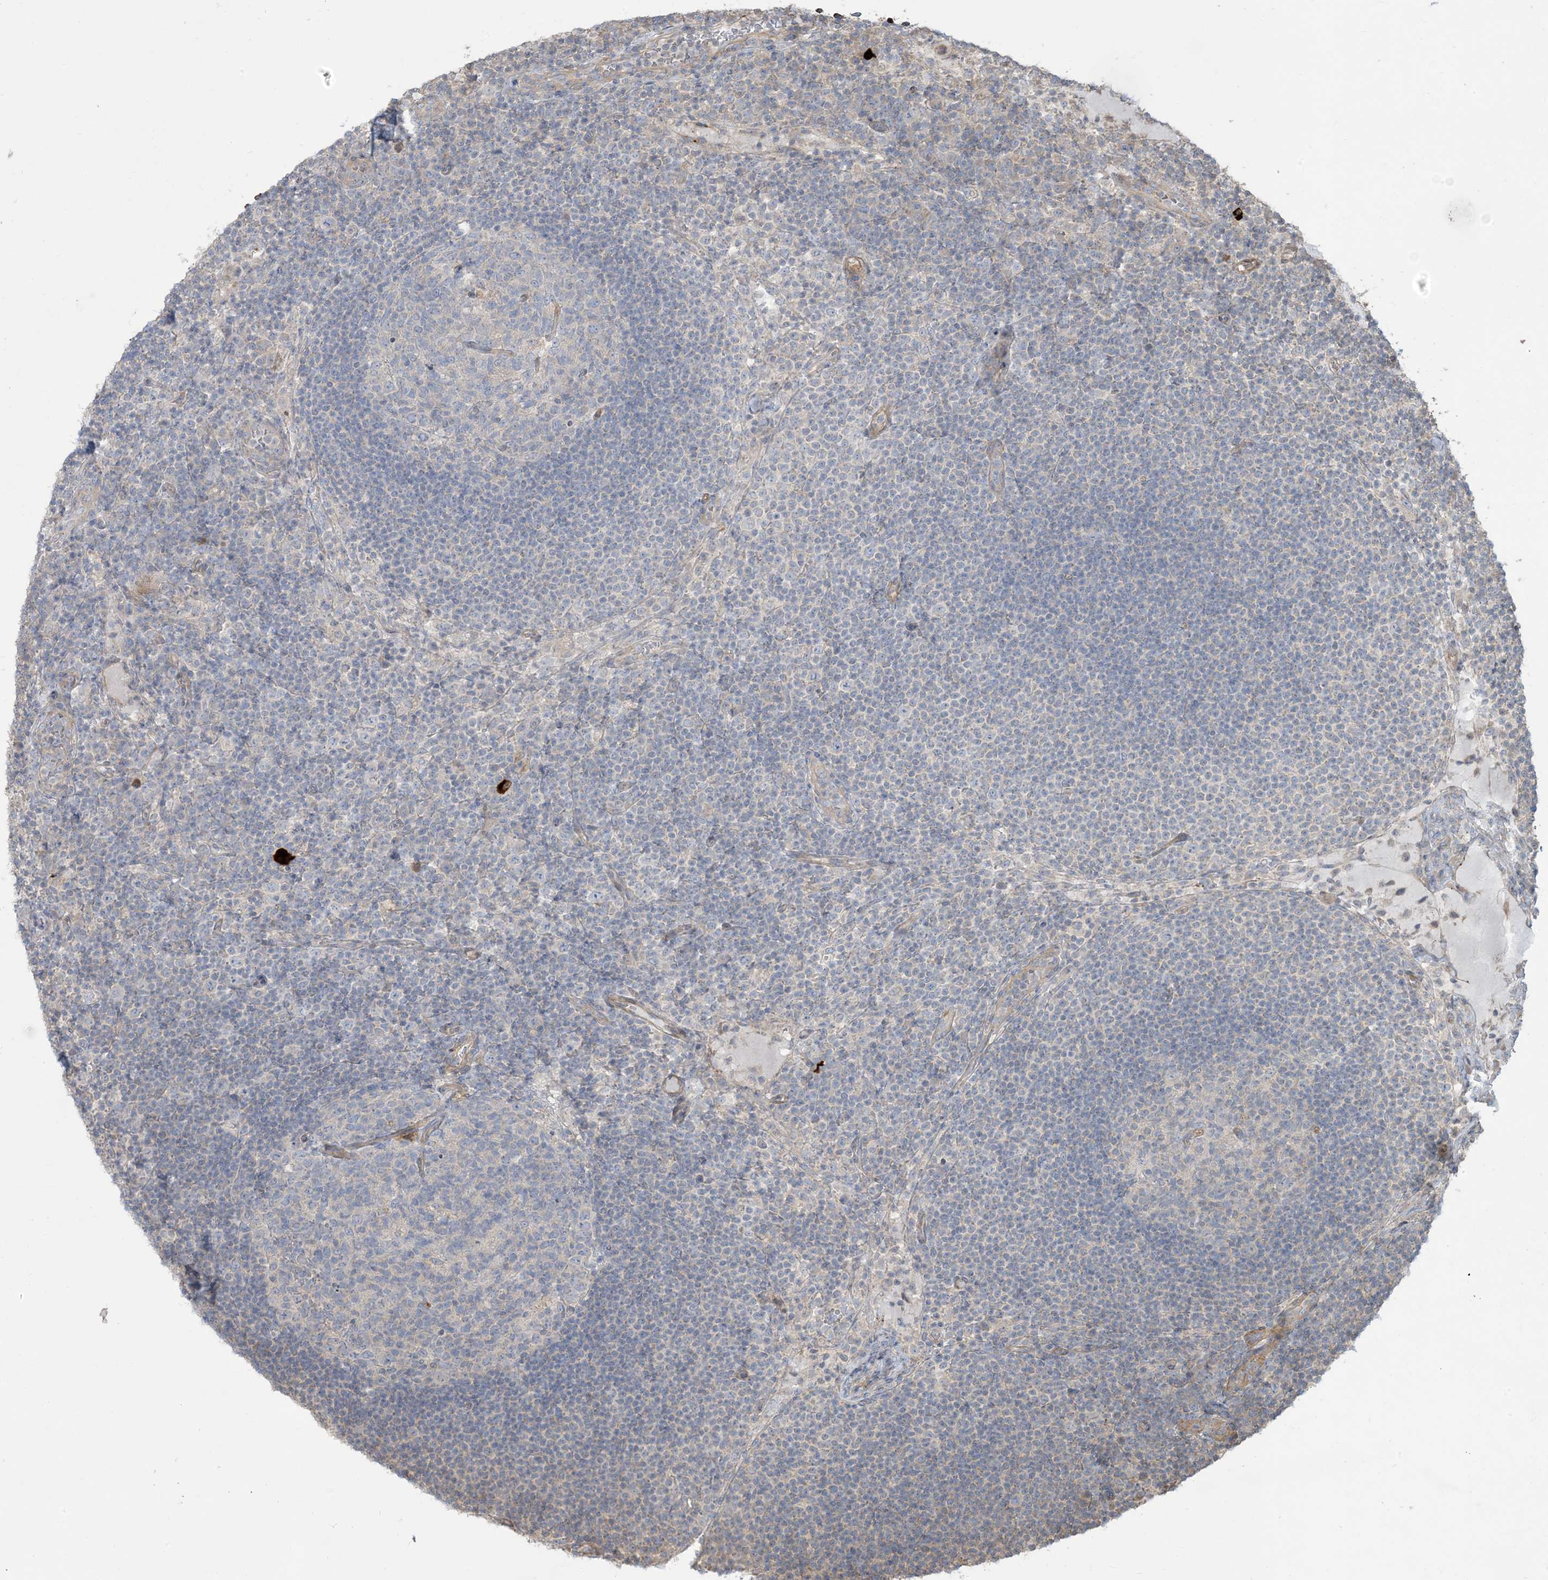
{"staining": {"intensity": "negative", "quantity": "none", "location": "none"}, "tissue": "lymph node", "cell_type": "Germinal center cells", "image_type": "normal", "snomed": [{"axis": "morphology", "description": "Normal tissue, NOS"}, {"axis": "topography", "description": "Lymph node"}], "caption": "Immunohistochemistry (IHC) histopathology image of unremarkable lymph node stained for a protein (brown), which demonstrates no expression in germinal center cells. The staining is performed using DAB brown chromogen with nuclei counter-stained in using hematoxylin.", "gene": "KLHL18", "patient": {"sex": "female", "age": 53}}